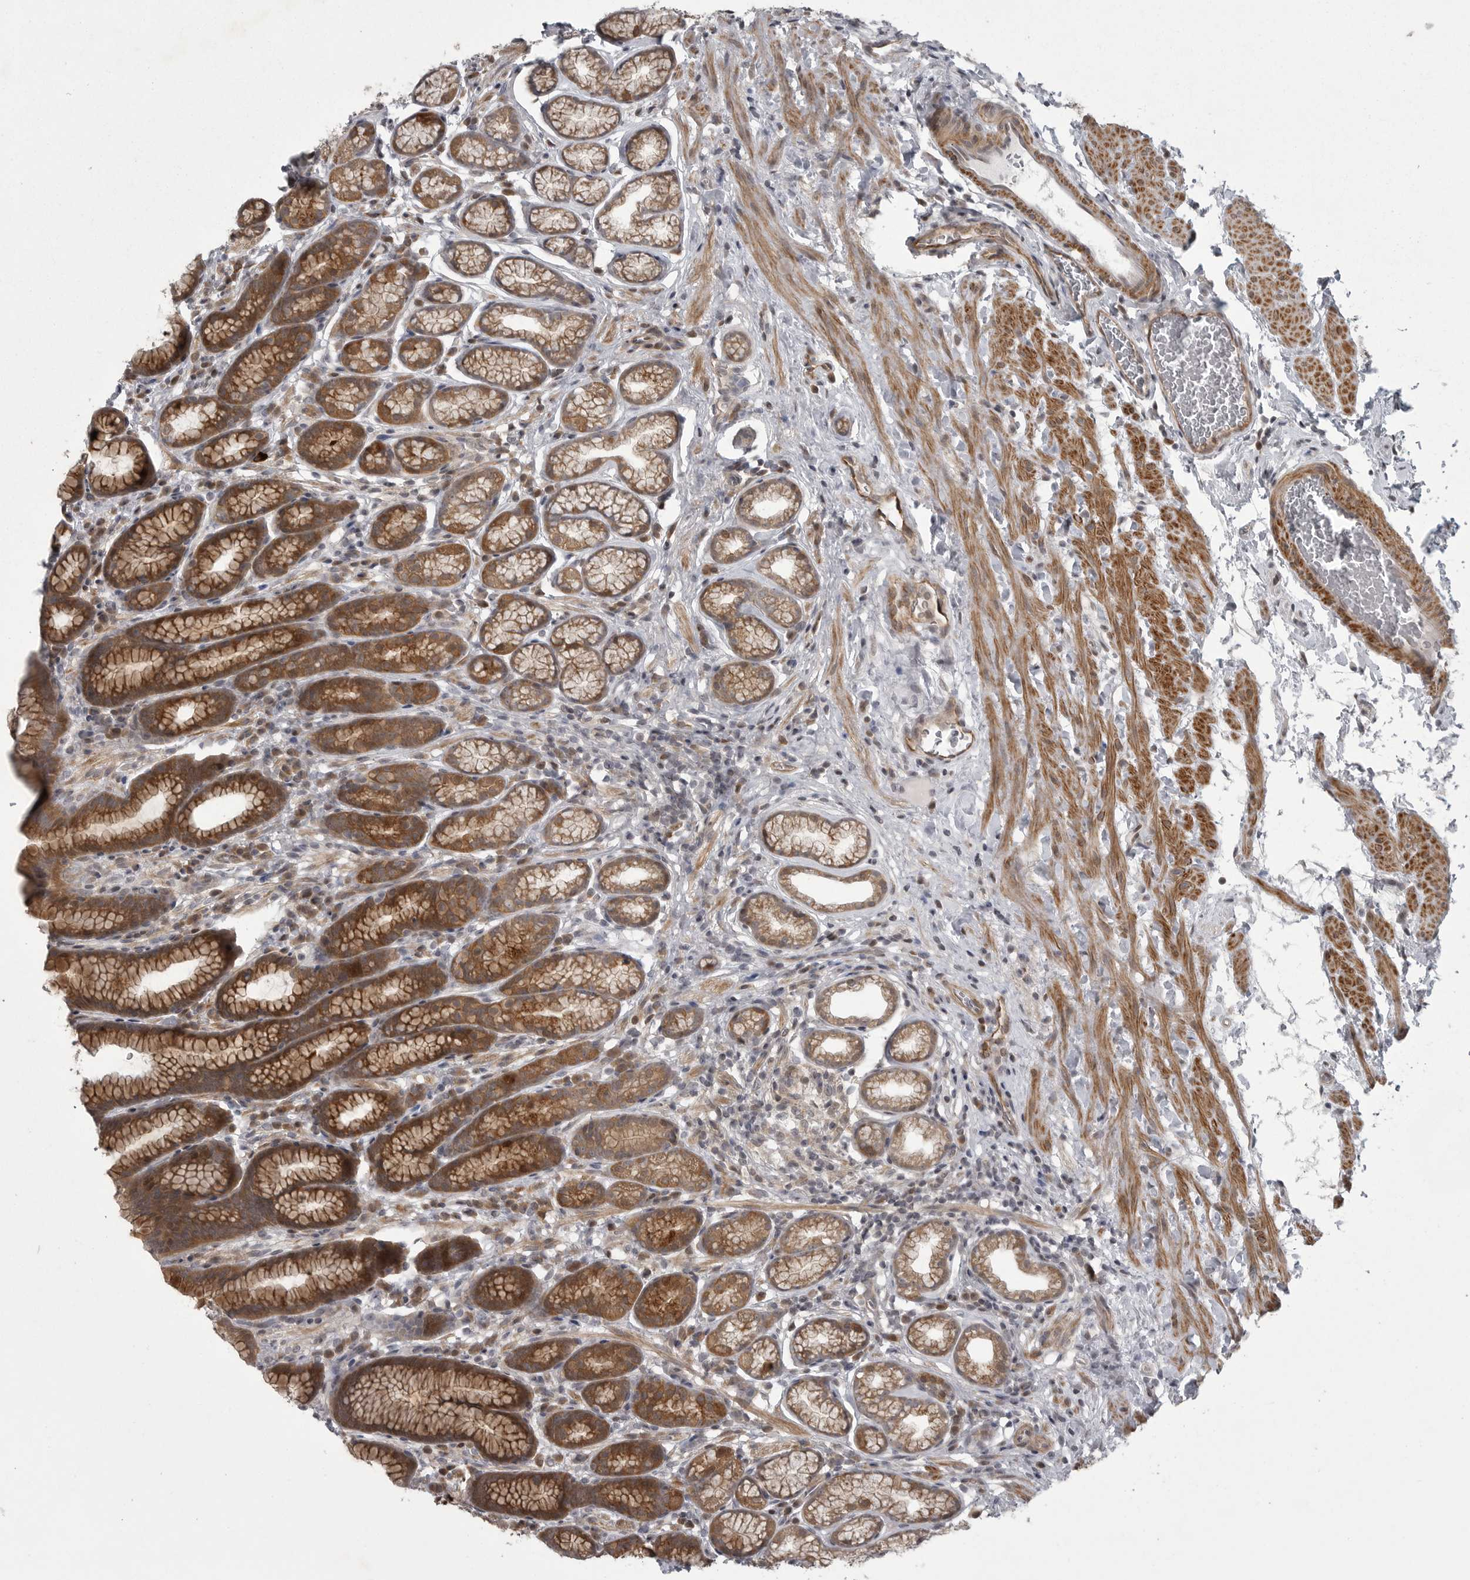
{"staining": {"intensity": "strong", "quantity": ">75%", "location": "cytoplasmic/membranous"}, "tissue": "stomach", "cell_type": "Glandular cells", "image_type": "normal", "snomed": [{"axis": "morphology", "description": "Normal tissue, NOS"}, {"axis": "topography", "description": "Stomach"}], "caption": "Immunohistochemical staining of normal stomach shows >75% levels of strong cytoplasmic/membranous protein staining in about >75% of glandular cells. (Brightfield microscopy of DAB IHC at high magnification).", "gene": "PPP1R9A", "patient": {"sex": "male", "age": 42}}